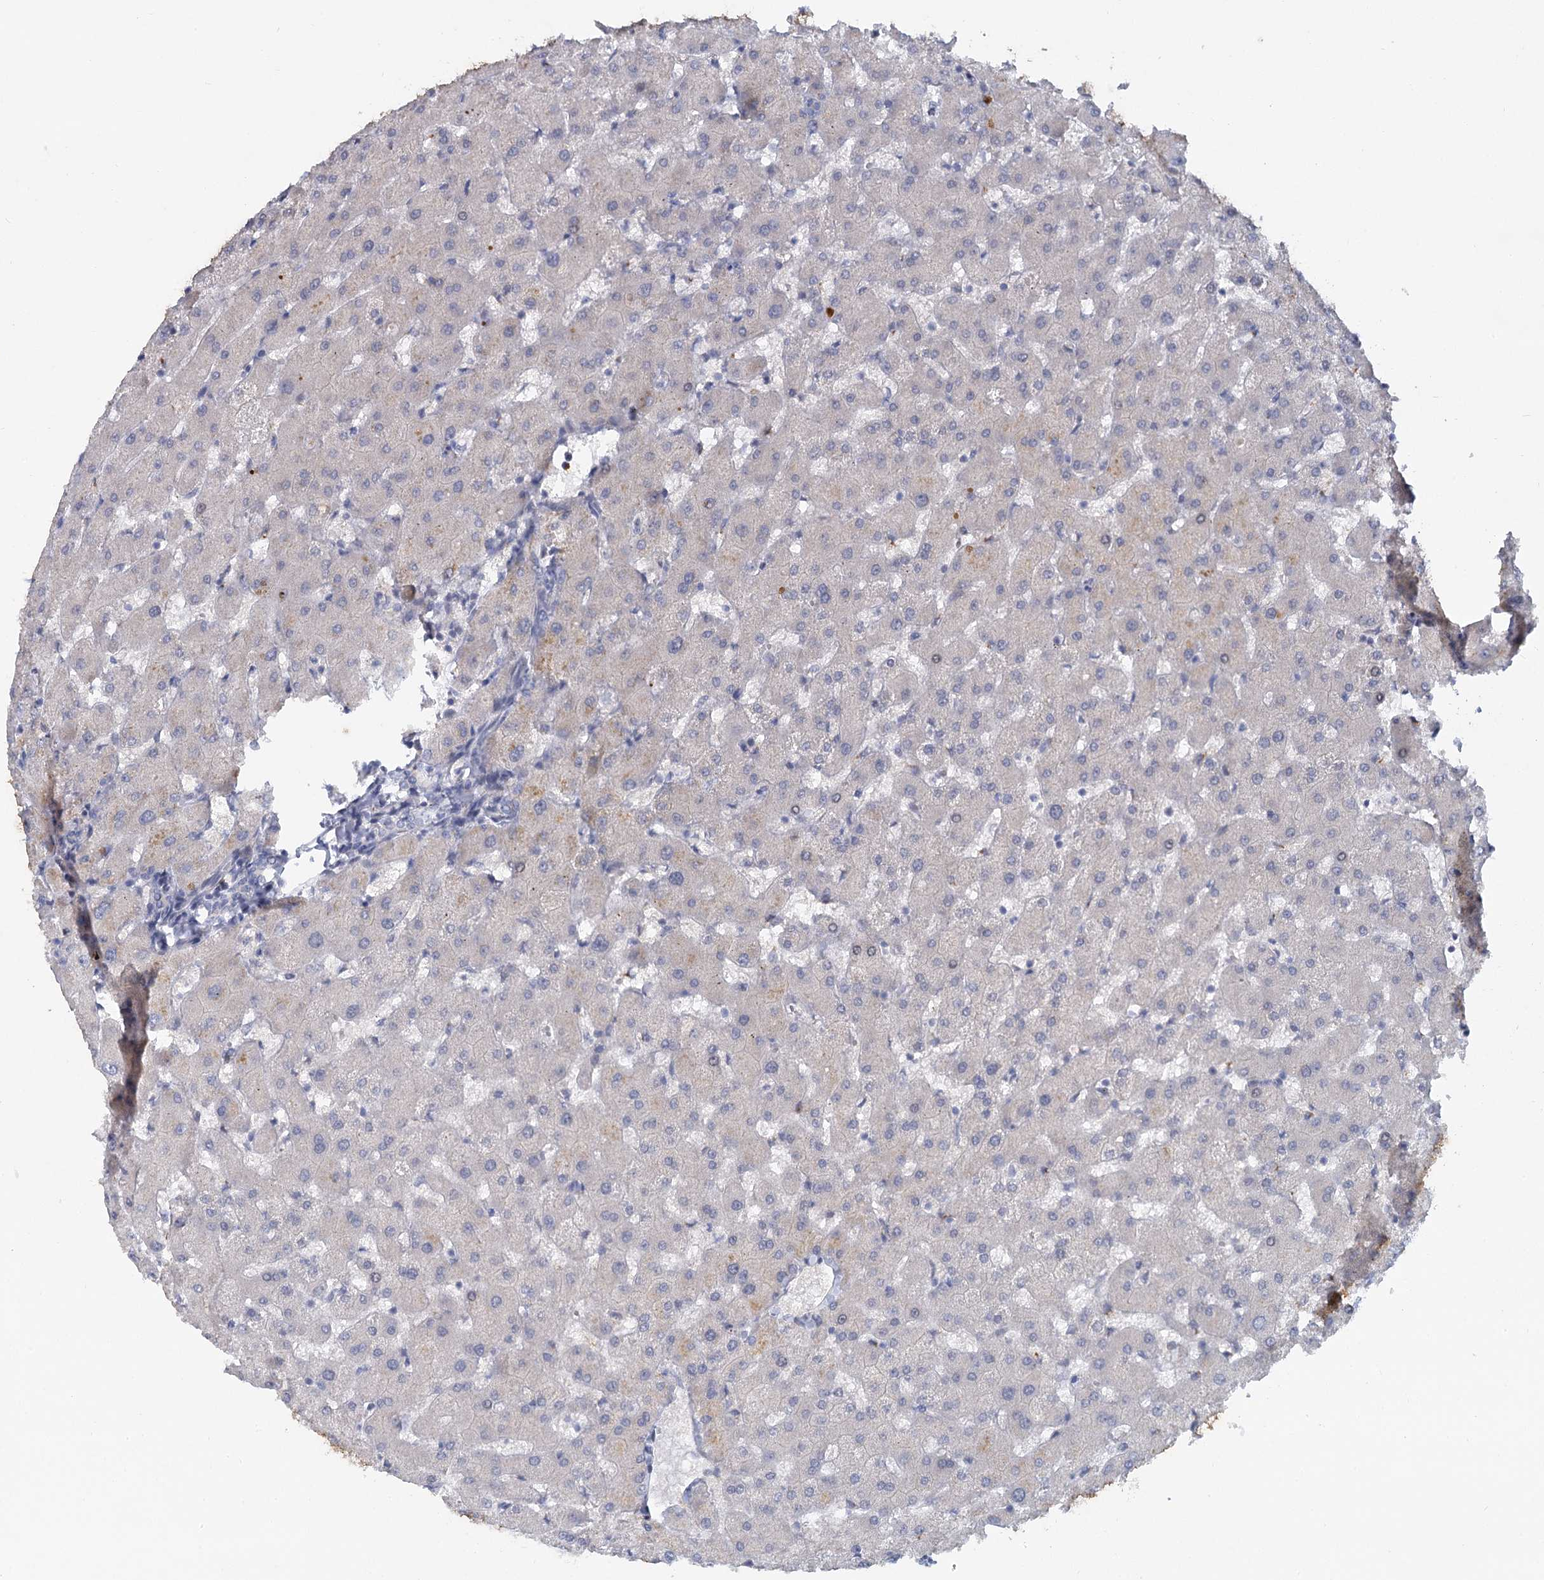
{"staining": {"intensity": "negative", "quantity": "none", "location": "none"}, "tissue": "liver", "cell_type": "Cholangiocytes", "image_type": "normal", "snomed": [{"axis": "morphology", "description": "Normal tissue, NOS"}, {"axis": "topography", "description": "Liver"}], "caption": "High power microscopy histopathology image of an IHC photomicrograph of benign liver, revealing no significant positivity in cholangiocytes.", "gene": "ACRBP", "patient": {"sex": "female", "age": 63}}